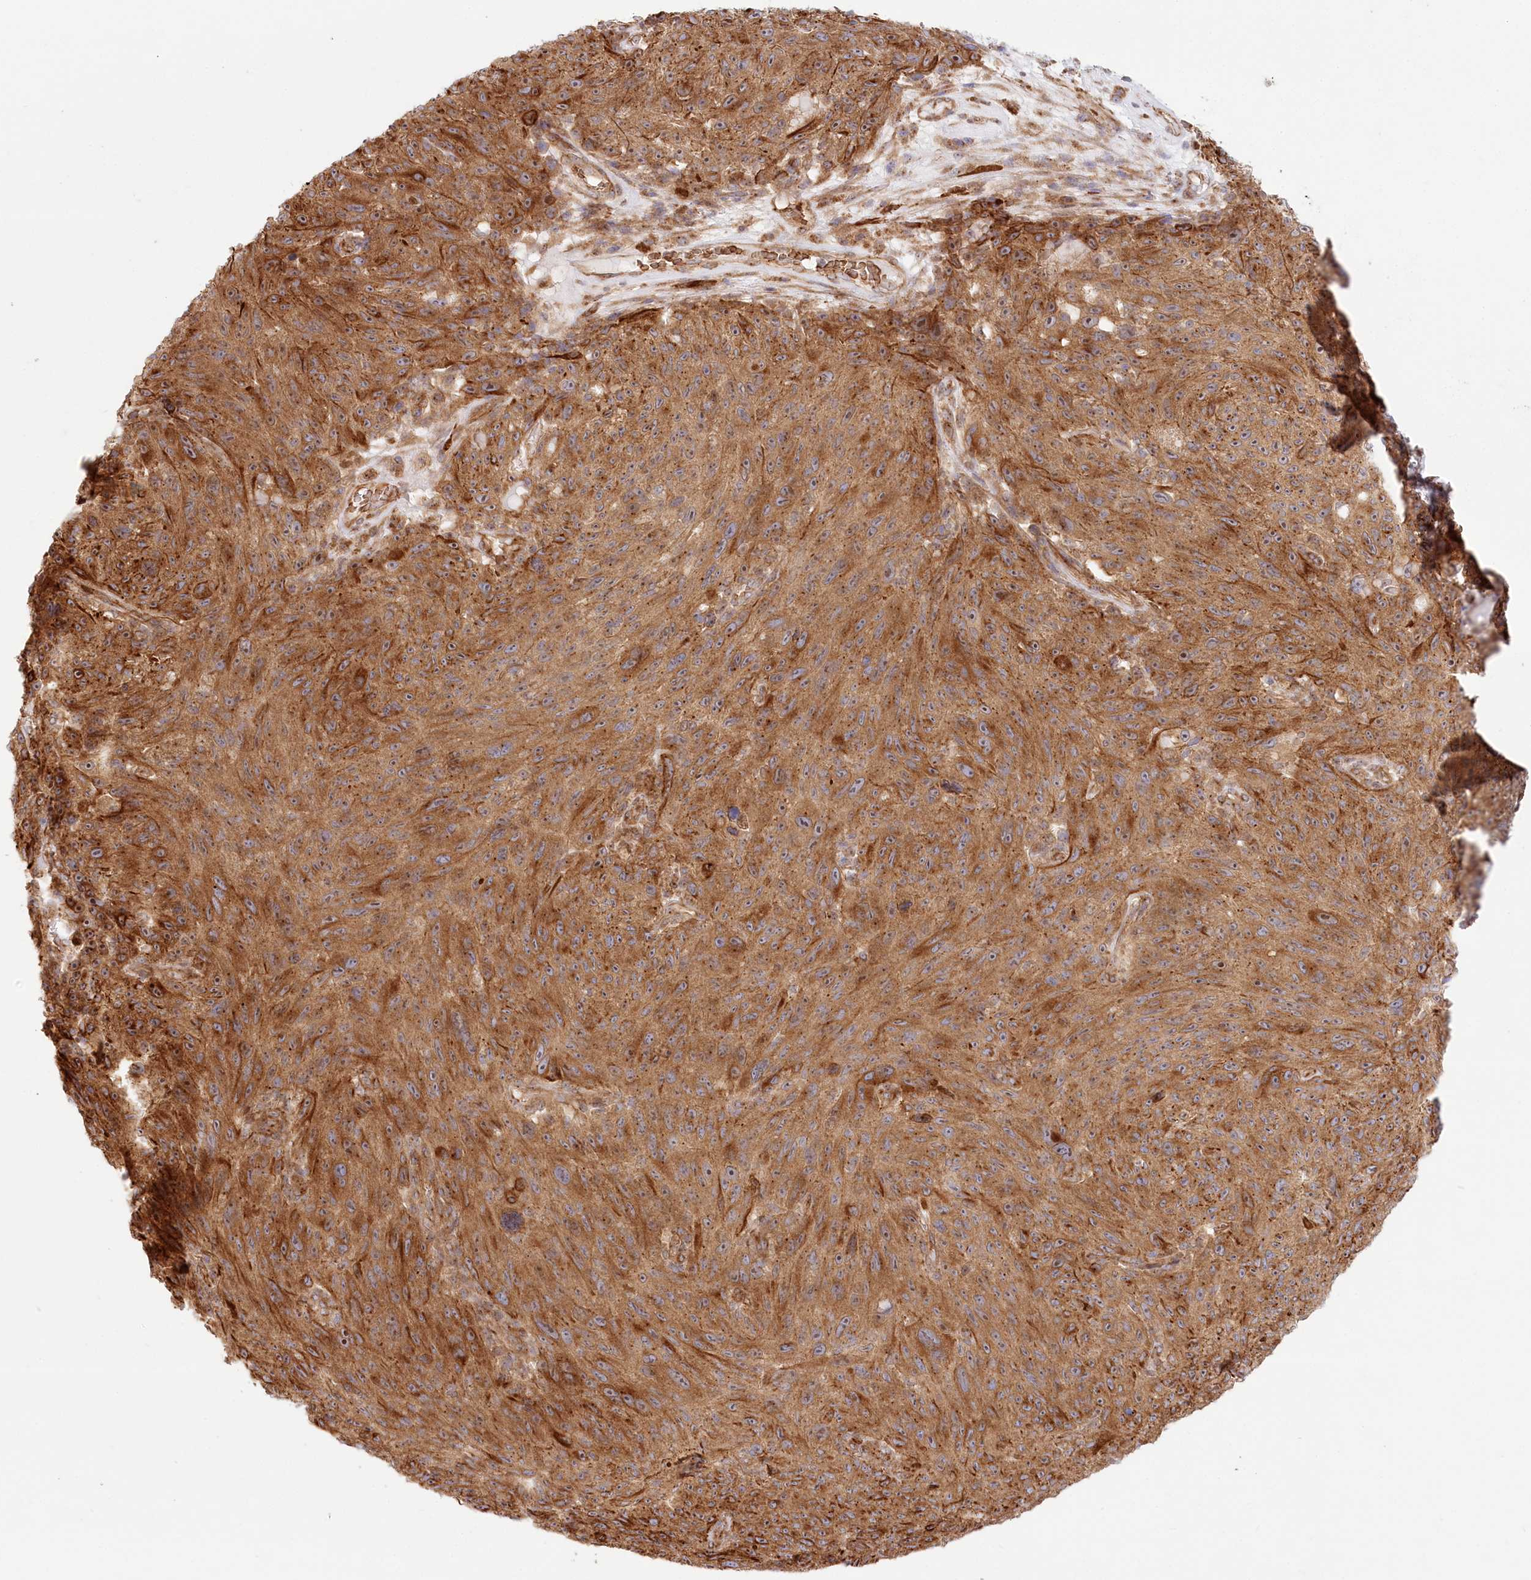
{"staining": {"intensity": "strong", "quantity": ">75%", "location": "cytoplasmic/membranous,nuclear"}, "tissue": "melanoma", "cell_type": "Tumor cells", "image_type": "cancer", "snomed": [{"axis": "morphology", "description": "Malignant melanoma, NOS"}, {"axis": "topography", "description": "Skin"}], "caption": "This image reveals melanoma stained with IHC to label a protein in brown. The cytoplasmic/membranous and nuclear of tumor cells show strong positivity for the protein. Nuclei are counter-stained blue.", "gene": "COMMD3", "patient": {"sex": "female", "age": 82}}